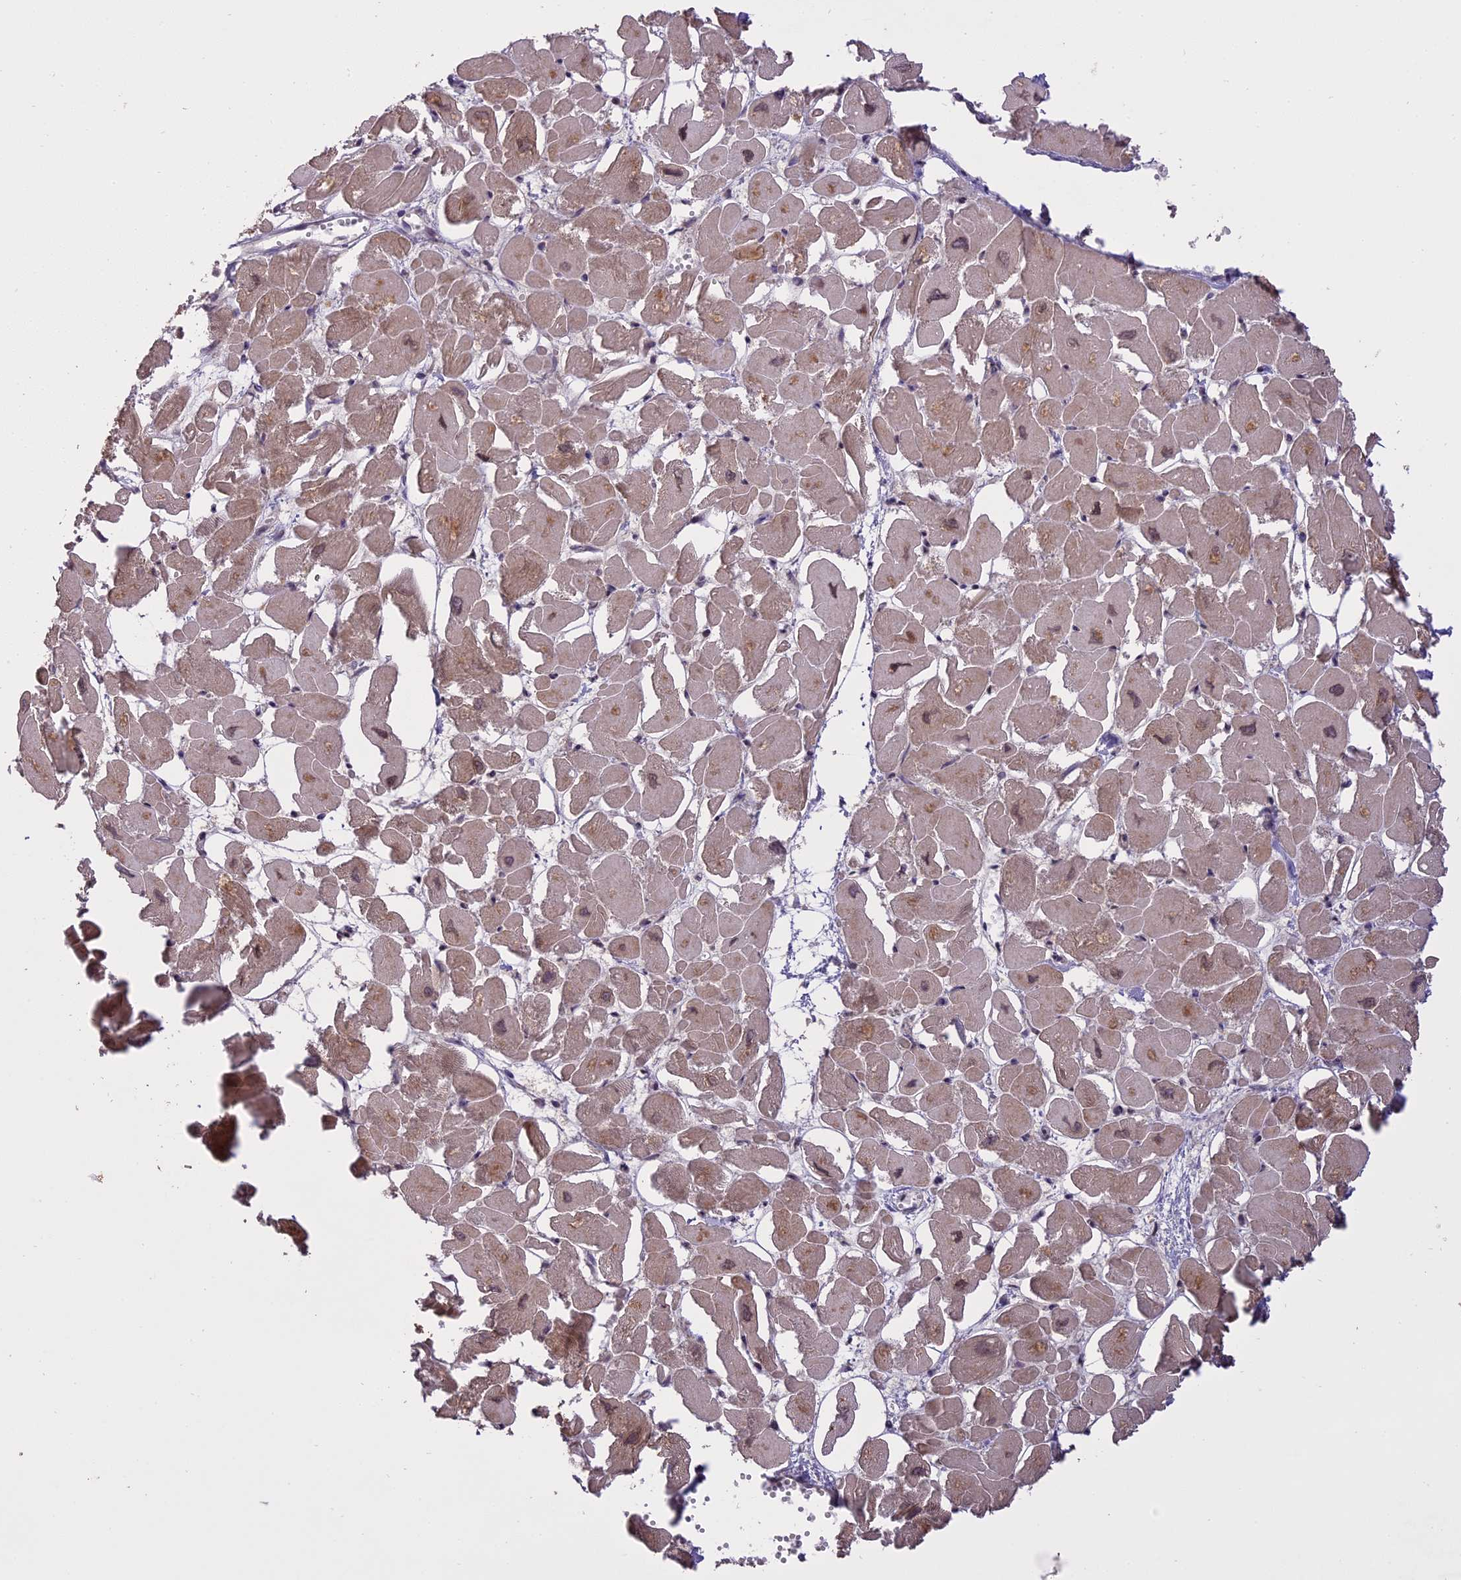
{"staining": {"intensity": "moderate", "quantity": "25%-75%", "location": "cytoplasmic/membranous,nuclear"}, "tissue": "heart muscle", "cell_type": "Cardiomyocytes", "image_type": "normal", "snomed": [{"axis": "morphology", "description": "Normal tissue, NOS"}, {"axis": "topography", "description": "Heart"}], "caption": "Immunohistochemistry staining of unremarkable heart muscle, which reveals medium levels of moderate cytoplasmic/membranous,nuclear expression in approximately 25%-75% of cardiomyocytes indicating moderate cytoplasmic/membranous,nuclear protein expression. The staining was performed using DAB (3,3'-diaminobenzidine) (brown) for protein detection and nuclei were counterstained in hematoxylin (blue).", "gene": "PRELID2", "patient": {"sex": "male", "age": 54}}